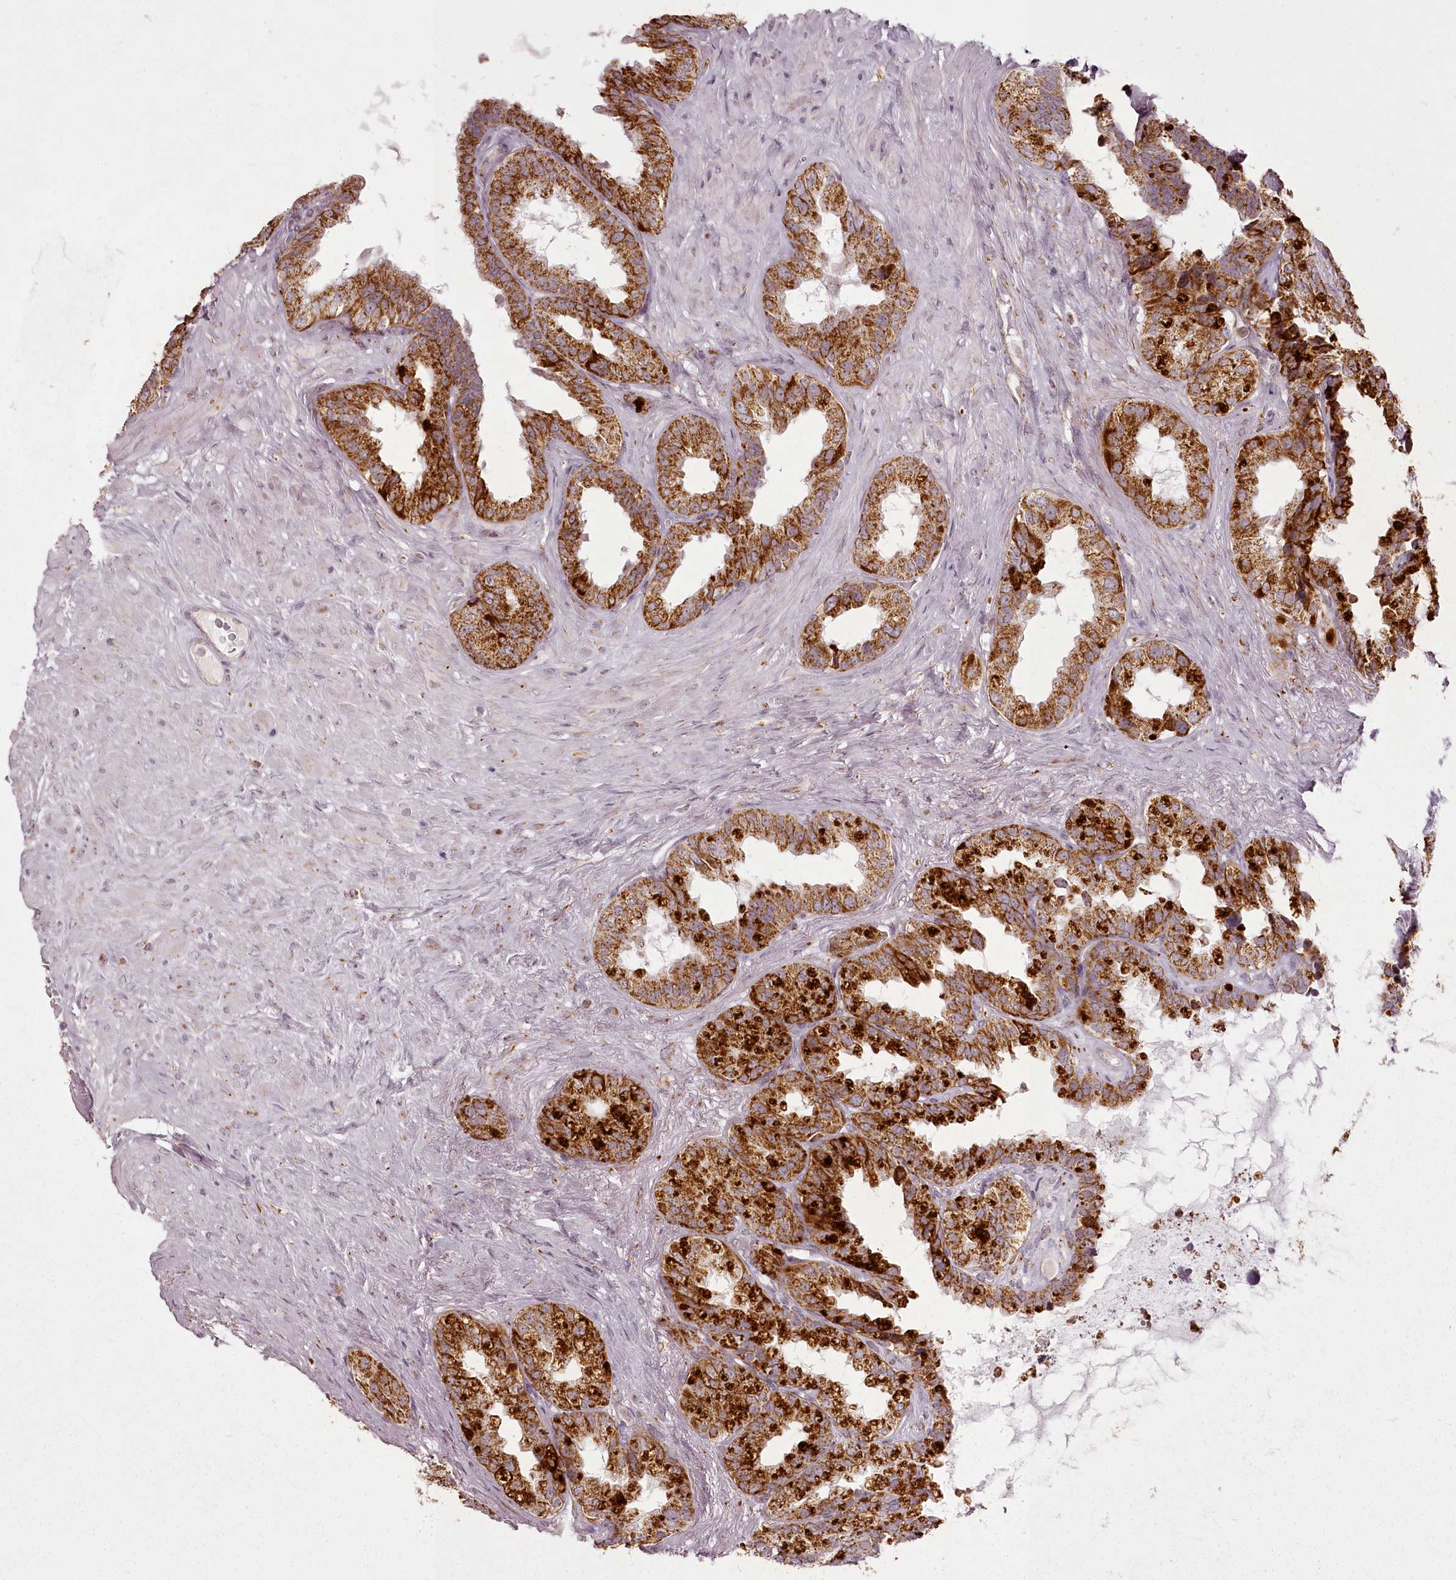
{"staining": {"intensity": "strong", "quantity": ">75%", "location": "cytoplasmic/membranous"}, "tissue": "seminal vesicle", "cell_type": "Glandular cells", "image_type": "normal", "snomed": [{"axis": "morphology", "description": "Normal tissue, NOS"}, {"axis": "topography", "description": "Seminal veicle"}], "caption": "About >75% of glandular cells in benign seminal vesicle show strong cytoplasmic/membranous protein expression as visualized by brown immunohistochemical staining.", "gene": "CHCHD2", "patient": {"sex": "male", "age": 80}}